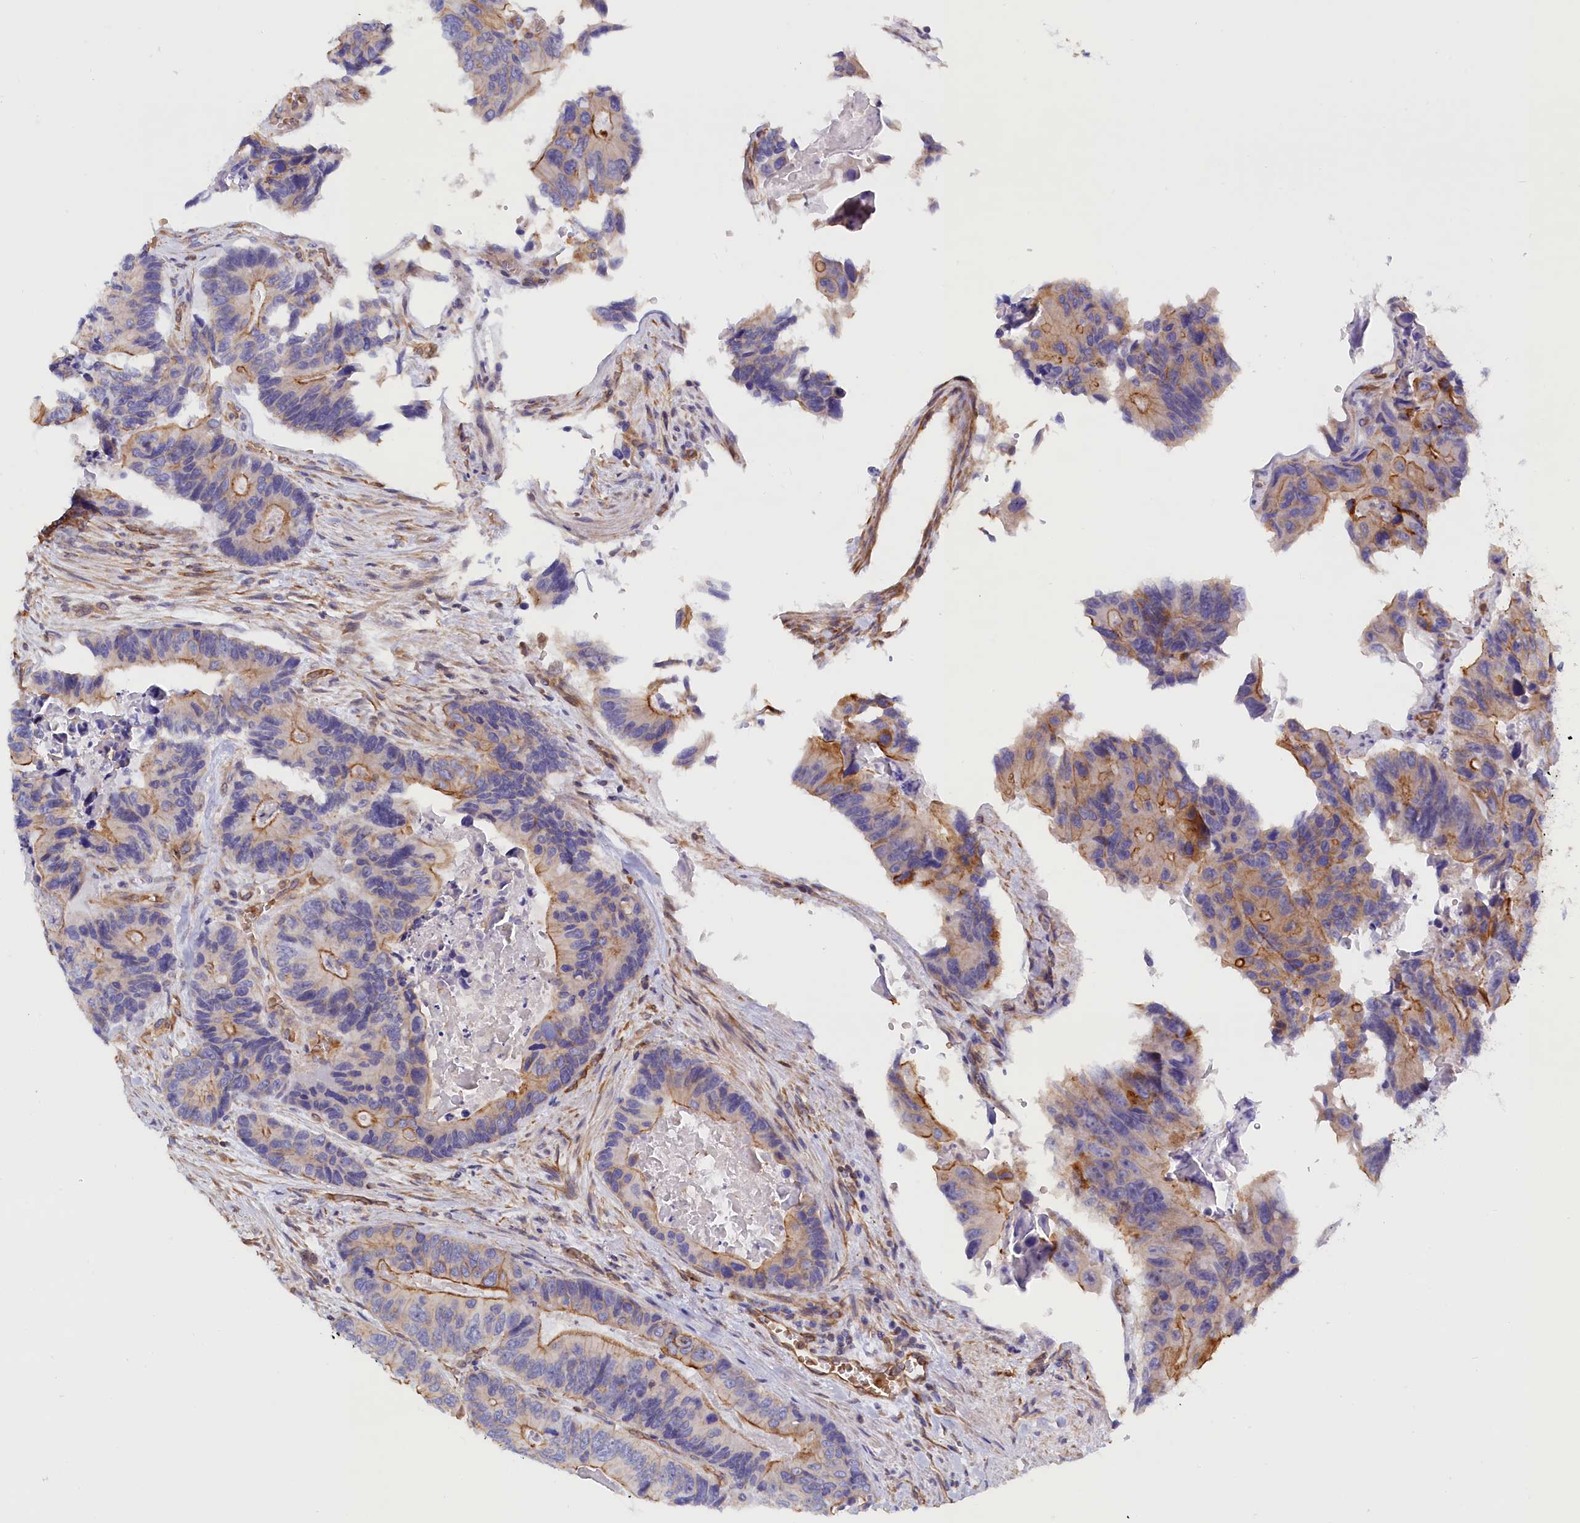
{"staining": {"intensity": "moderate", "quantity": "25%-75%", "location": "cytoplasmic/membranous"}, "tissue": "colorectal cancer", "cell_type": "Tumor cells", "image_type": "cancer", "snomed": [{"axis": "morphology", "description": "Adenocarcinoma, NOS"}, {"axis": "topography", "description": "Colon"}], "caption": "Colorectal adenocarcinoma stained with DAB immunohistochemistry reveals medium levels of moderate cytoplasmic/membranous positivity in about 25%-75% of tumor cells.", "gene": "ABCC12", "patient": {"sex": "male", "age": 84}}